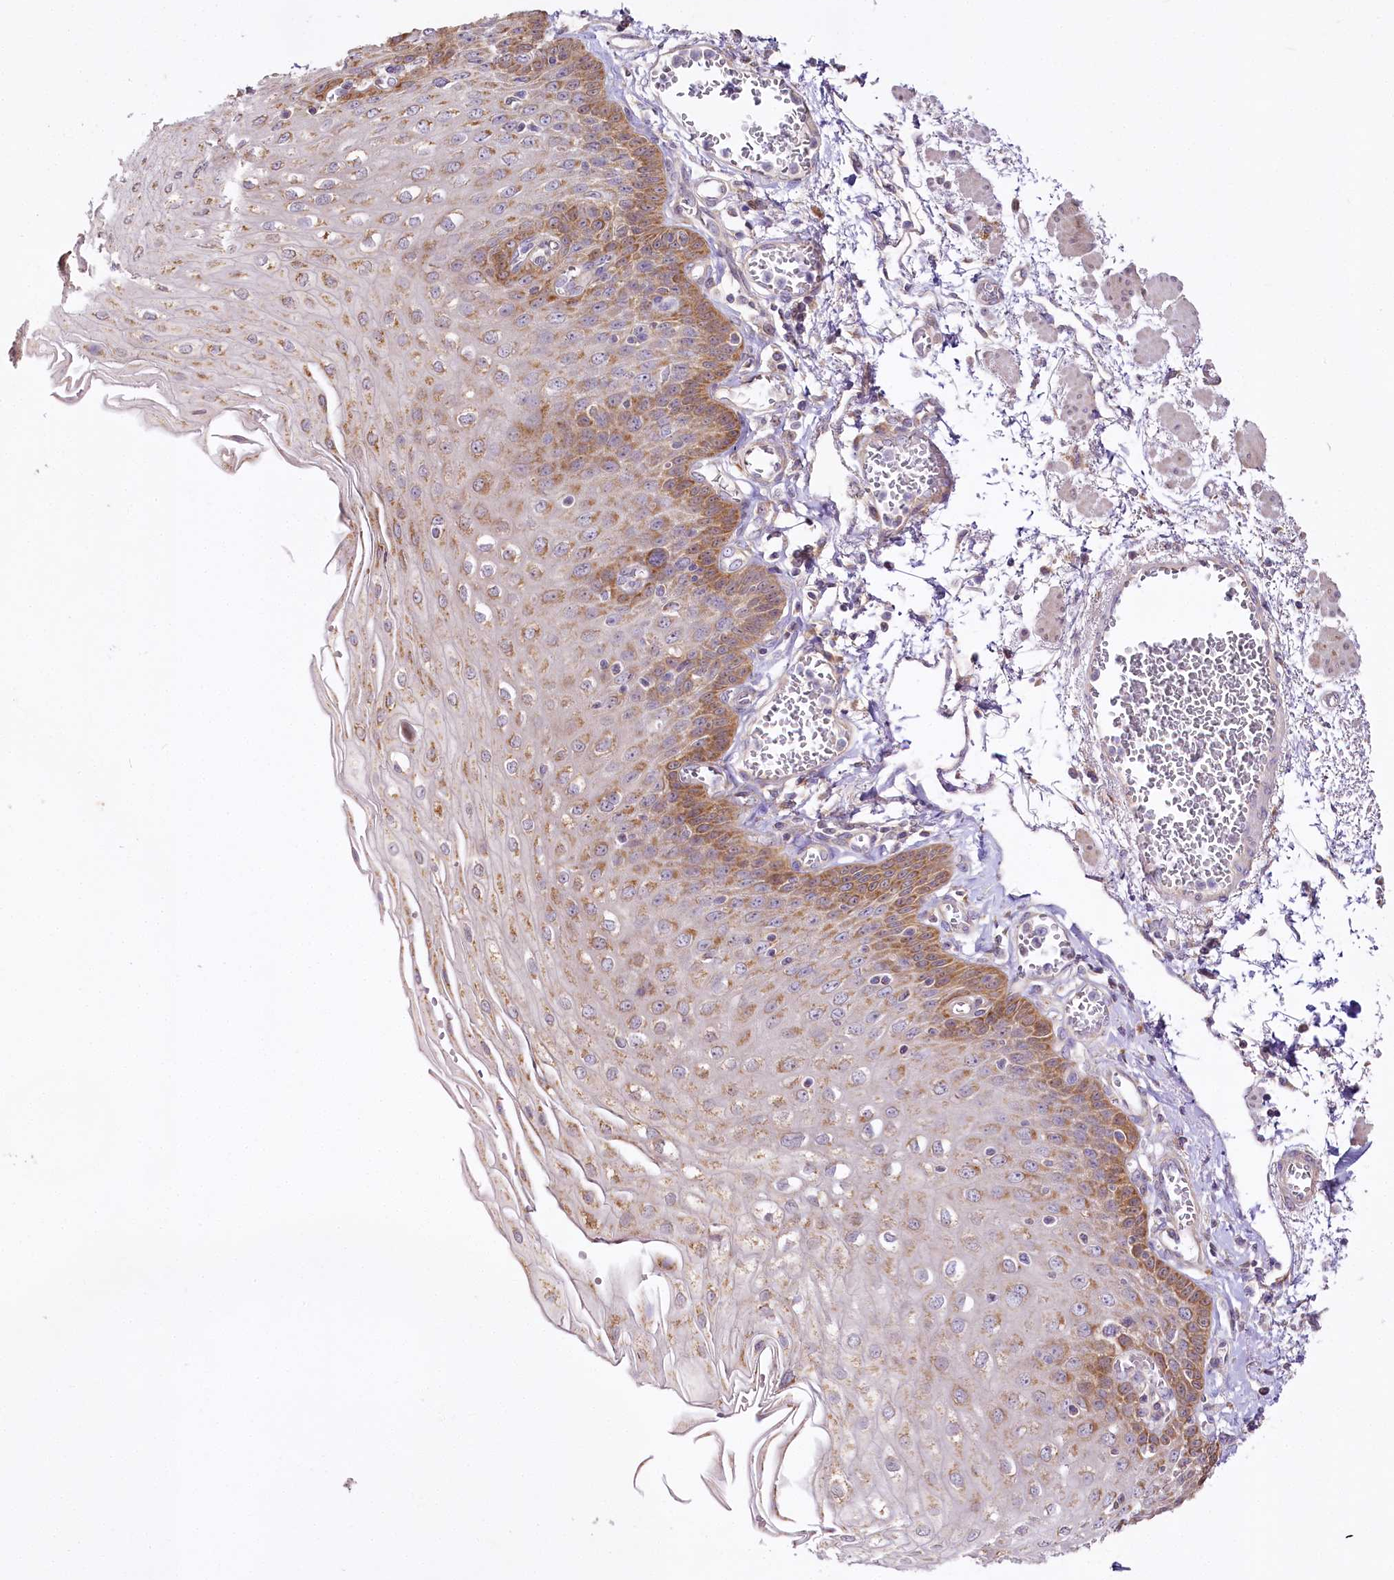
{"staining": {"intensity": "moderate", "quantity": "25%-75%", "location": "cytoplasmic/membranous"}, "tissue": "esophagus", "cell_type": "Squamous epithelial cells", "image_type": "normal", "snomed": [{"axis": "morphology", "description": "Normal tissue, NOS"}, {"axis": "topography", "description": "Esophagus"}], "caption": "Protein staining by immunohistochemistry displays moderate cytoplasmic/membranous positivity in approximately 25%-75% of squamous epithelial cells in normal esophagus.", "gene": "ZNF226", "patient": {"sex": "male", "age": 81}}